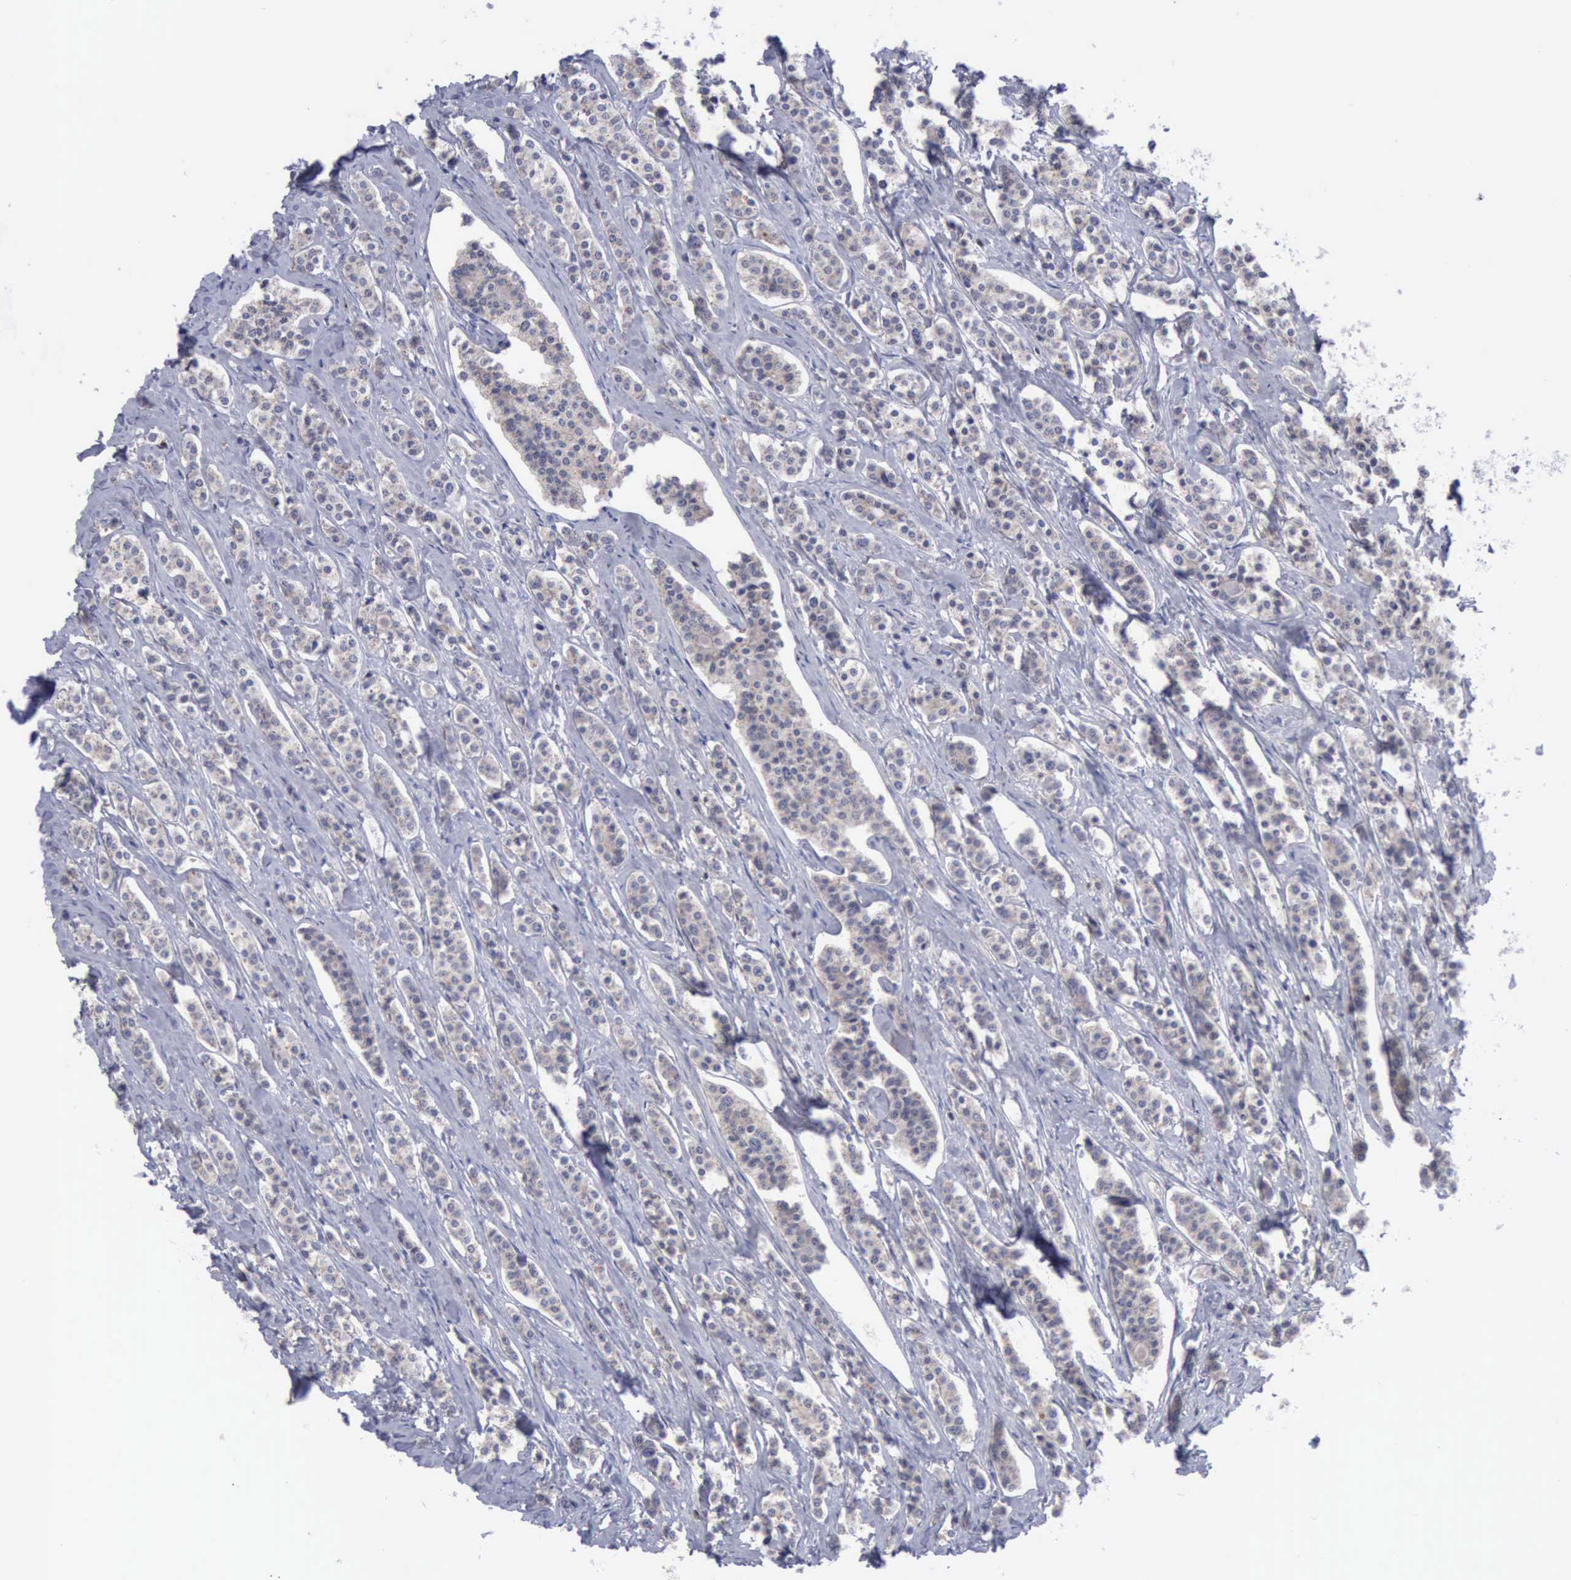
{"staining": {"intensity": "negative", "quantity": "none", "location": "none"}, "tissue": "carcinoid", "cell_type": "Tumor cells", "image_type": "cancer", "snomed": [{"axis": "morphology", "description": "Carcinoid, malignant, NOS"}, {"axis": "topography", "description": "Small intestine"}], "caption": "Tumor cells are negative for brown protein staining in carcinoid.", "gene": "SATB2", "patient": {"sex": "male", "age": 63}}